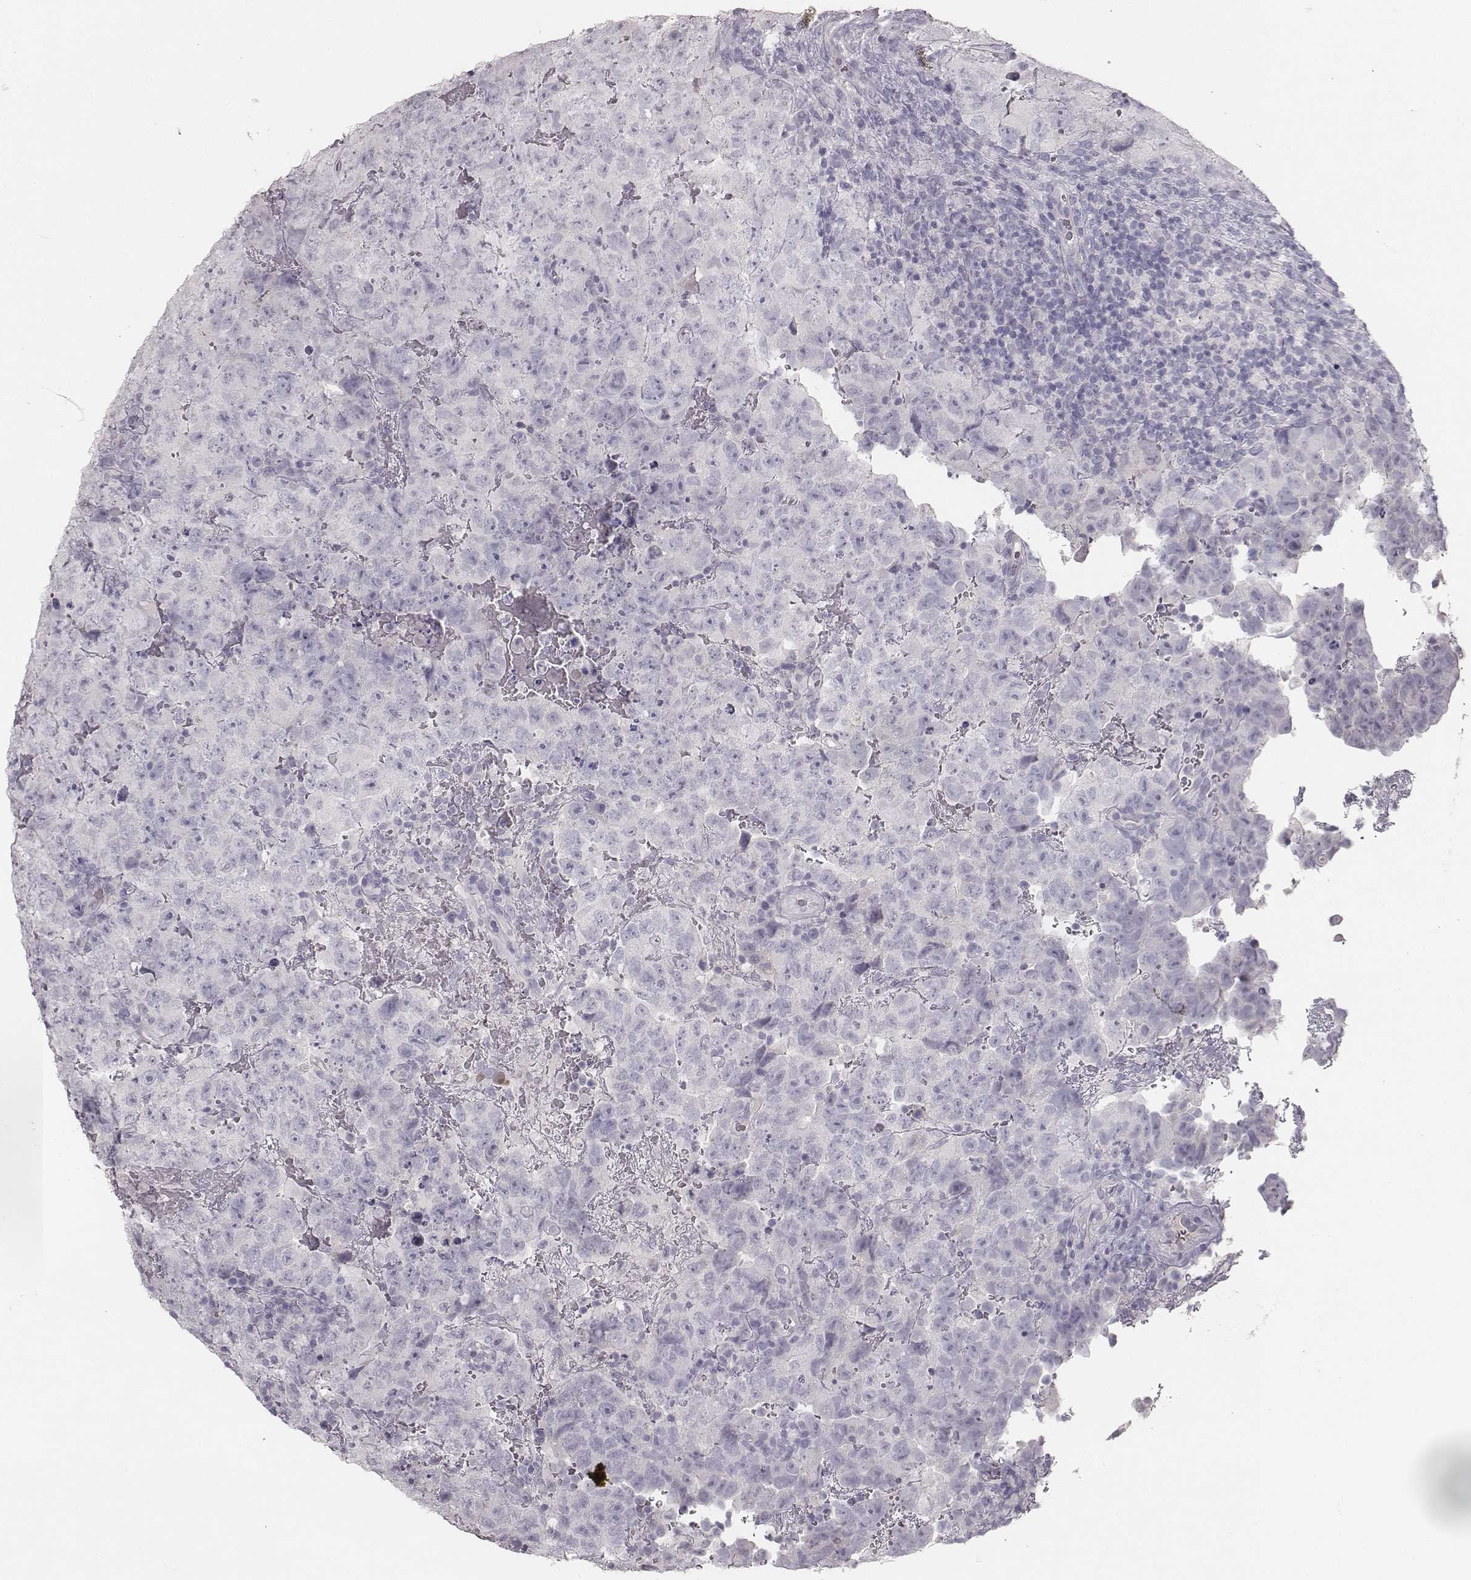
{"staining": {"intensity": "negative", "quantity": "none", "location": "none"}, "tissue": "testis cancer", "cell_type": "Tumor cells", "image_type": "cancer", "snomed": [{"axis": "morphology", "description": "Carcinoma, Embryonal, NOS"}, {"axis": "topography", "description": "Testis"}], "caption": "Testis embryonal carcinoma stained for a protein using immunohistochemistry displays no positivity tumor cells.", "gene": "MYH6", "patient": {"sex": "male", "age": 24}}